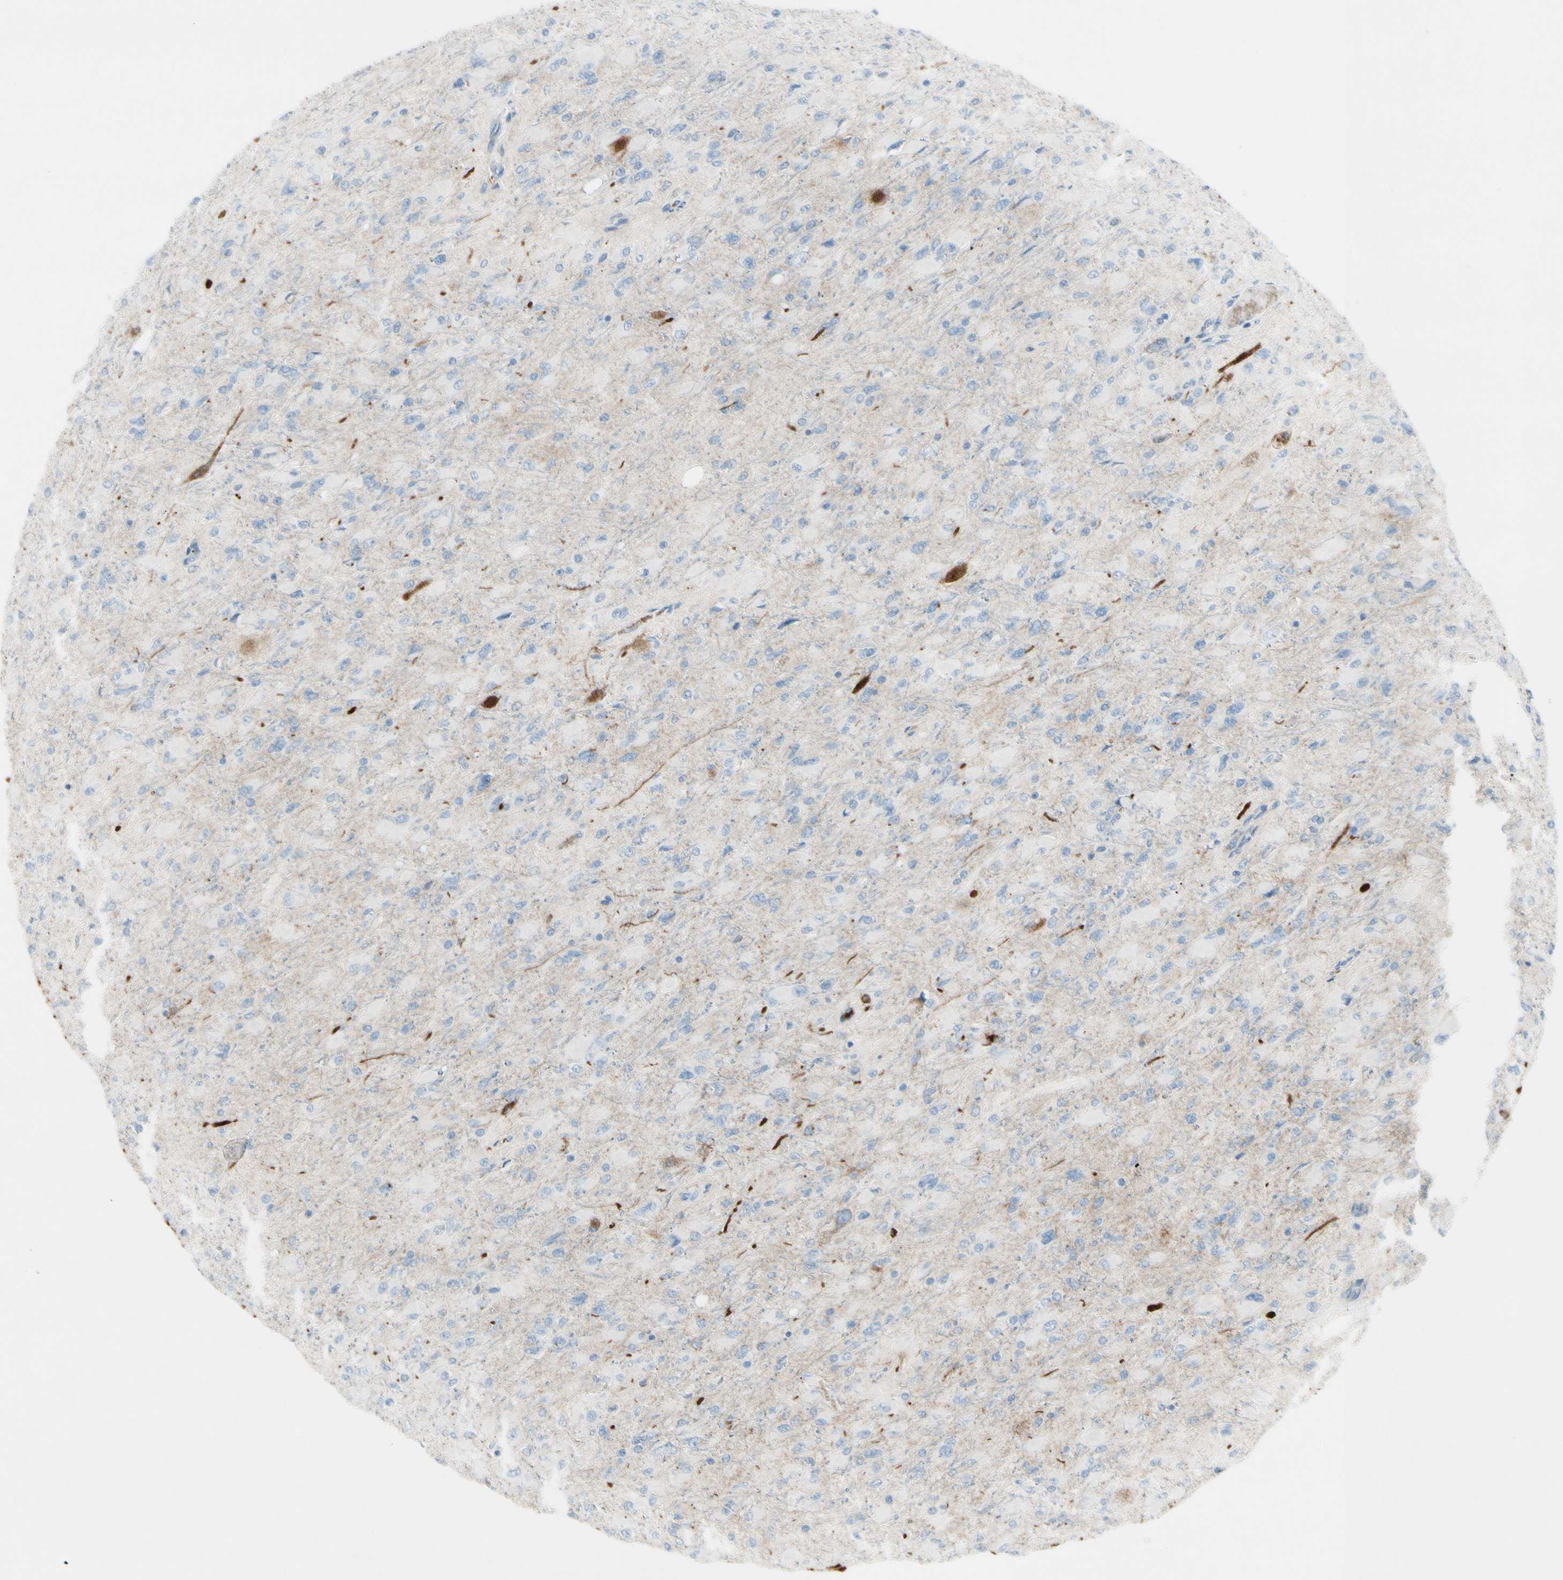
{"staining": {"intensity": "negative", "quantity": "none", "location": "none"}, "tissue": "glioma", "cell_type": "Tumor cells", "image_type": "cancer", "snomed": [{"axis": "morphology", "description": "Glioma, malignant, High grade"}, {"axis": "topography", "description": "Cerebral cortex"}], "caption": "A micrograph of human high-grade glioma (malignant) is negative for staining in tumor cells.", "gene": "IGHG1", "patient": {"sex": "female", "age": 36}}